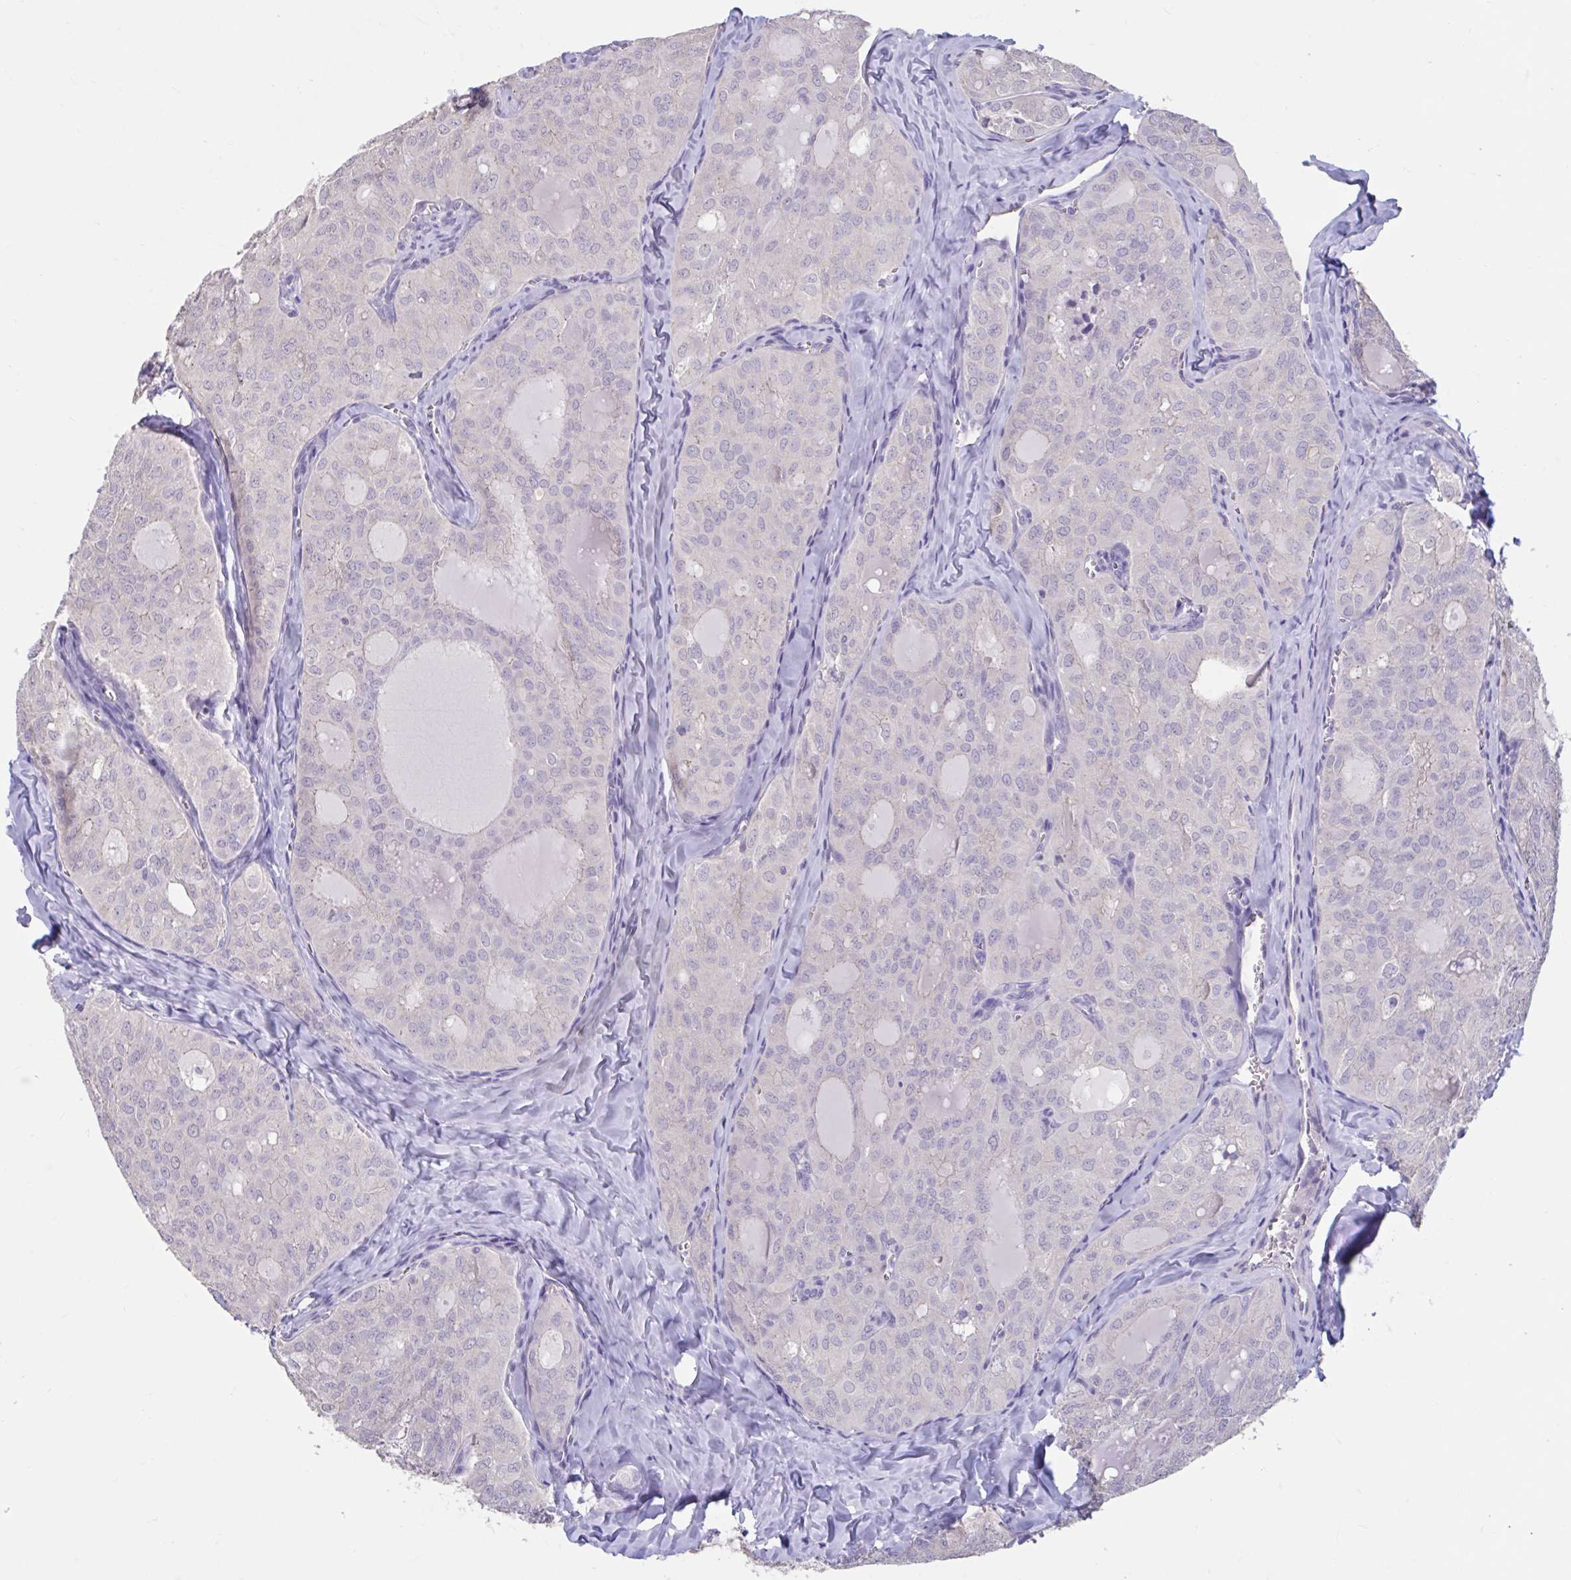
{"staining": {"intensity": "negative", "quantity": "none", "location": "none"}, "tissue": "thyroid cancer", "cell_type": "Tumor cells", "image_type": "cancer", "snomed": [{"axis": "morphology", "description": "Follicular adenoma carcinoma, NOS"}, {"axis": "topography", "description": "Thyroid gland"}], "caption": "An image of human thyroid follicular adenoma carcinoma is negative for staining in tumor cells.", "gene": "GPR162", "patient": {"sex": "male", "age": 75}}